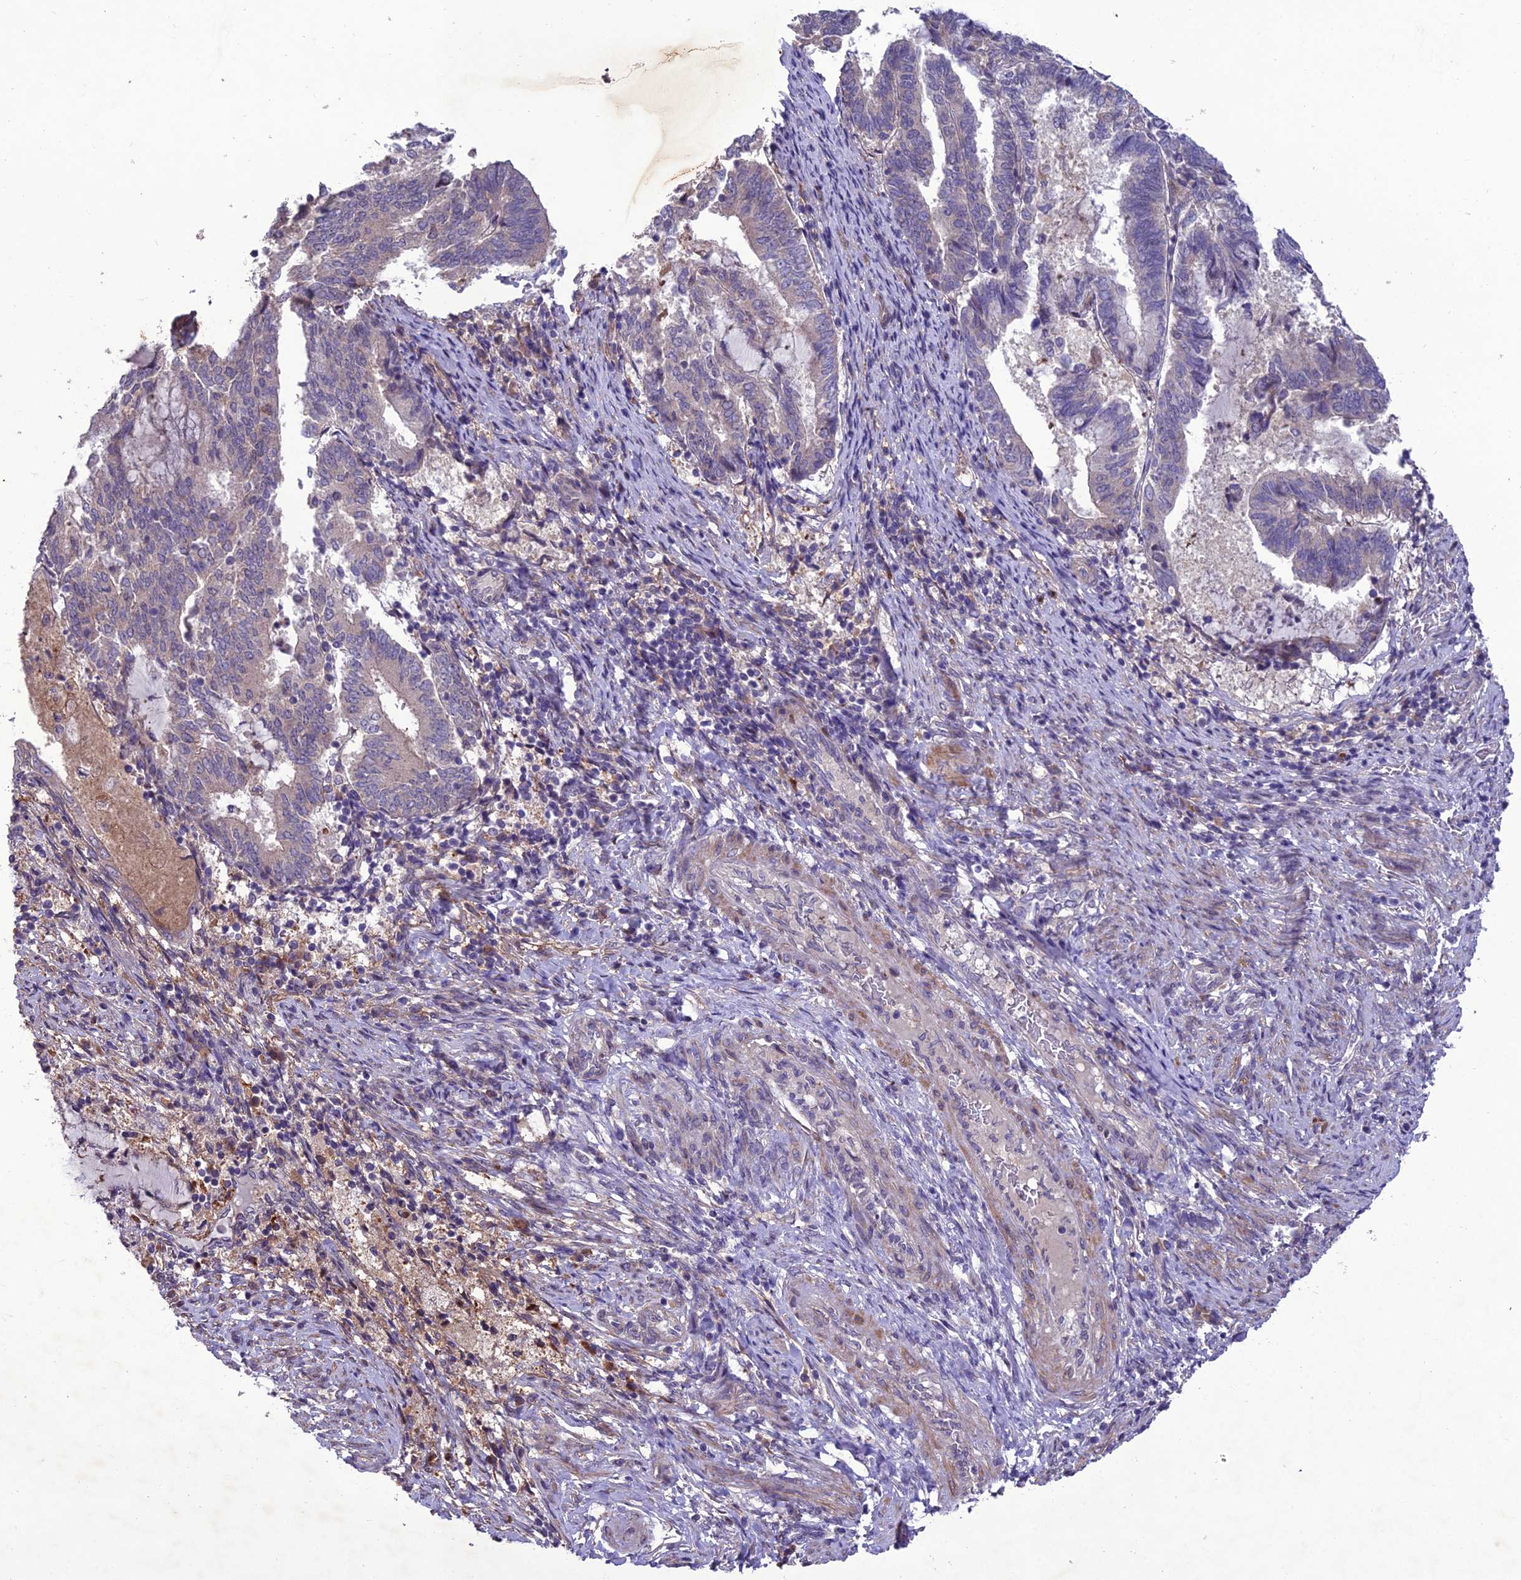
{"staining": {"intensity": "negative", "quantity": "none", "location": "none"}, "tissue": "endometrial cancer", "cell_type": "Tumor cells", "image_type": "cancer", "snomed": [{"axis": "morphology", "description": "Adenocarcinoma, NOS"}, {"axis": "topography", "description": "Endometrium"}], "caption": "This is a micrograph of IHC staining of adenocarcinoma (endometrial), which shows no staining in tumor cells.", "gene": "CENPL", "patient": {"sex": "female", "age": 80}}